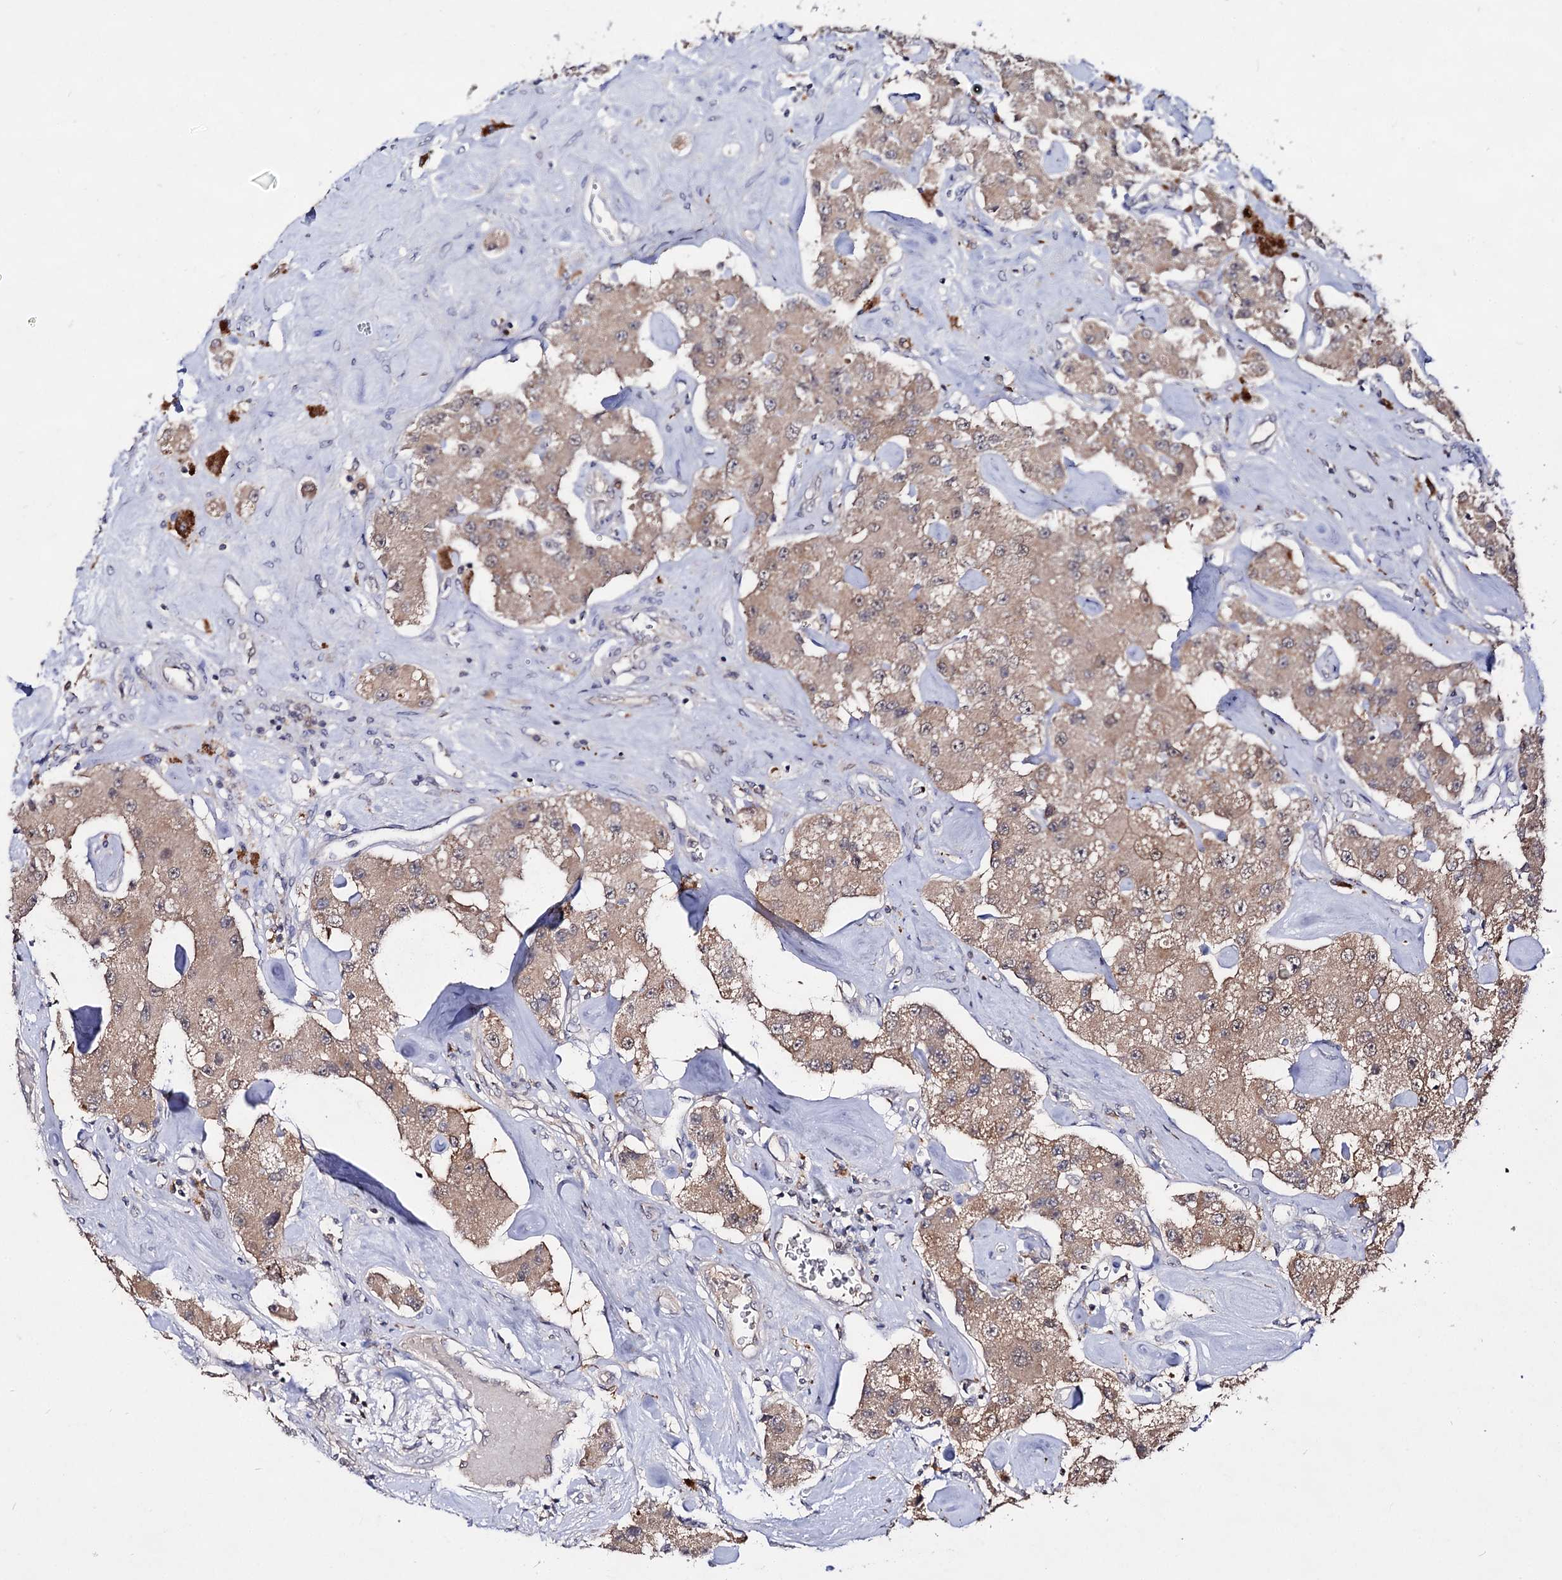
{"staining": {"intensity": "weak", "quantity": ">75%", "location": "cytoplasmic/membranous"}, "tissue": "carcinoid", "cell_type": "Tumor cells", "image_type": "cancer", "snomed": [{"axis": "morphology", "description": "Carcinoid, malignant, NOS"}, {"axis": "topography", "description": "Pancreas"}], "caption": "The histopathology image displays immunohistochemical staining of carcinoid. There is weak cytoplasmic/membranous expression is seen in about >75% of tumor cells. Ihc stains the protein in brown and the nuclei are stained blue.", "gene": "ACTR6", "patient": {"sex": "male", "age": 41}}